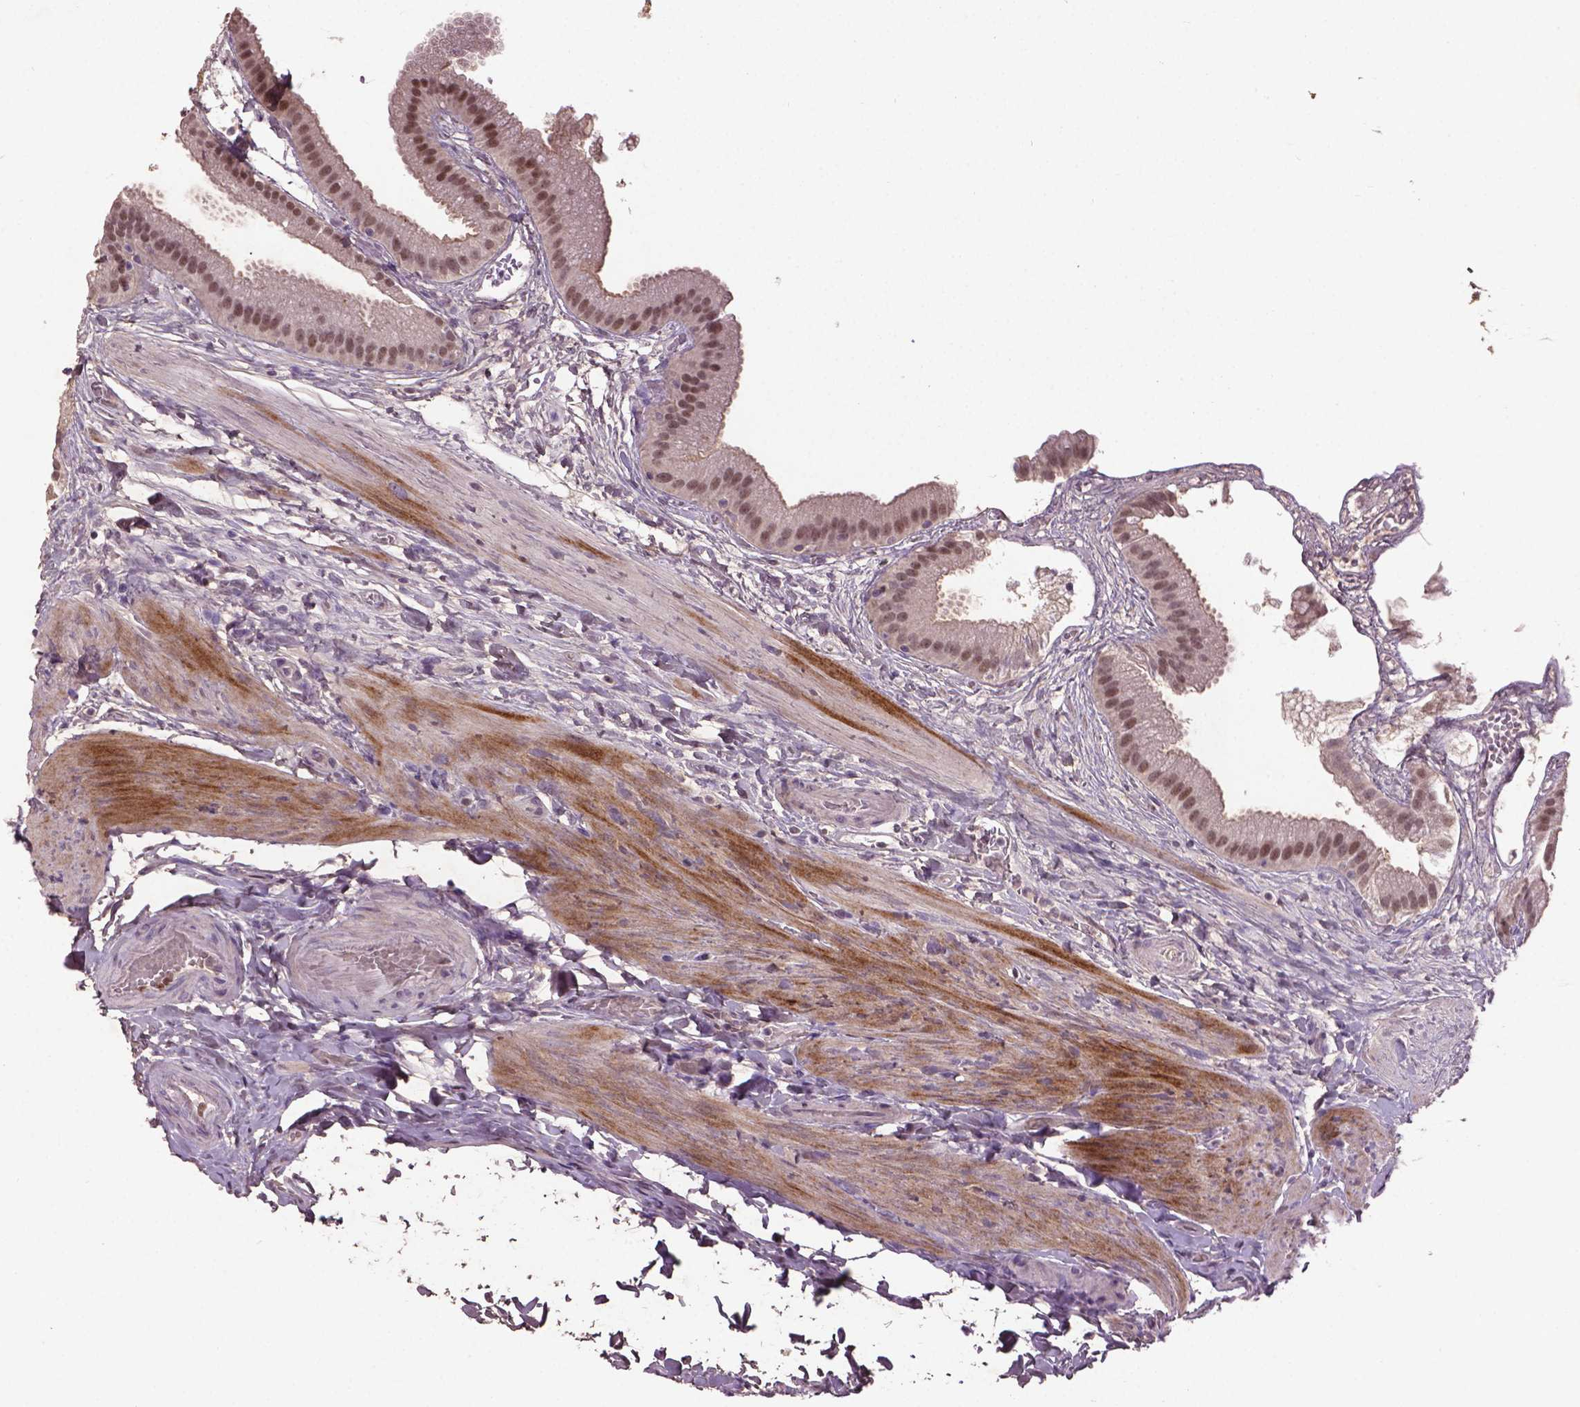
{"staining": {"intensity": "moderate", "quantity": "25%-75%", "location": "nuclear"}, "tissue": "gallbladder", "cell_type": "Glandular cells", "image_type": "normal", "snomed": [{"axis": "morphology", "description": "Normal tissue, NOS"}, {"axis": "topography", "description": "Gallbladder"}], "caption": "IHC histopathology image of normal gallbladder stained for a protein (brown), which displays medium levels of moderate nuclear expression in about 25%-75% of glandular cells.", "gene": "SOX17", "patient": {"sex": "female", "age": 63}}